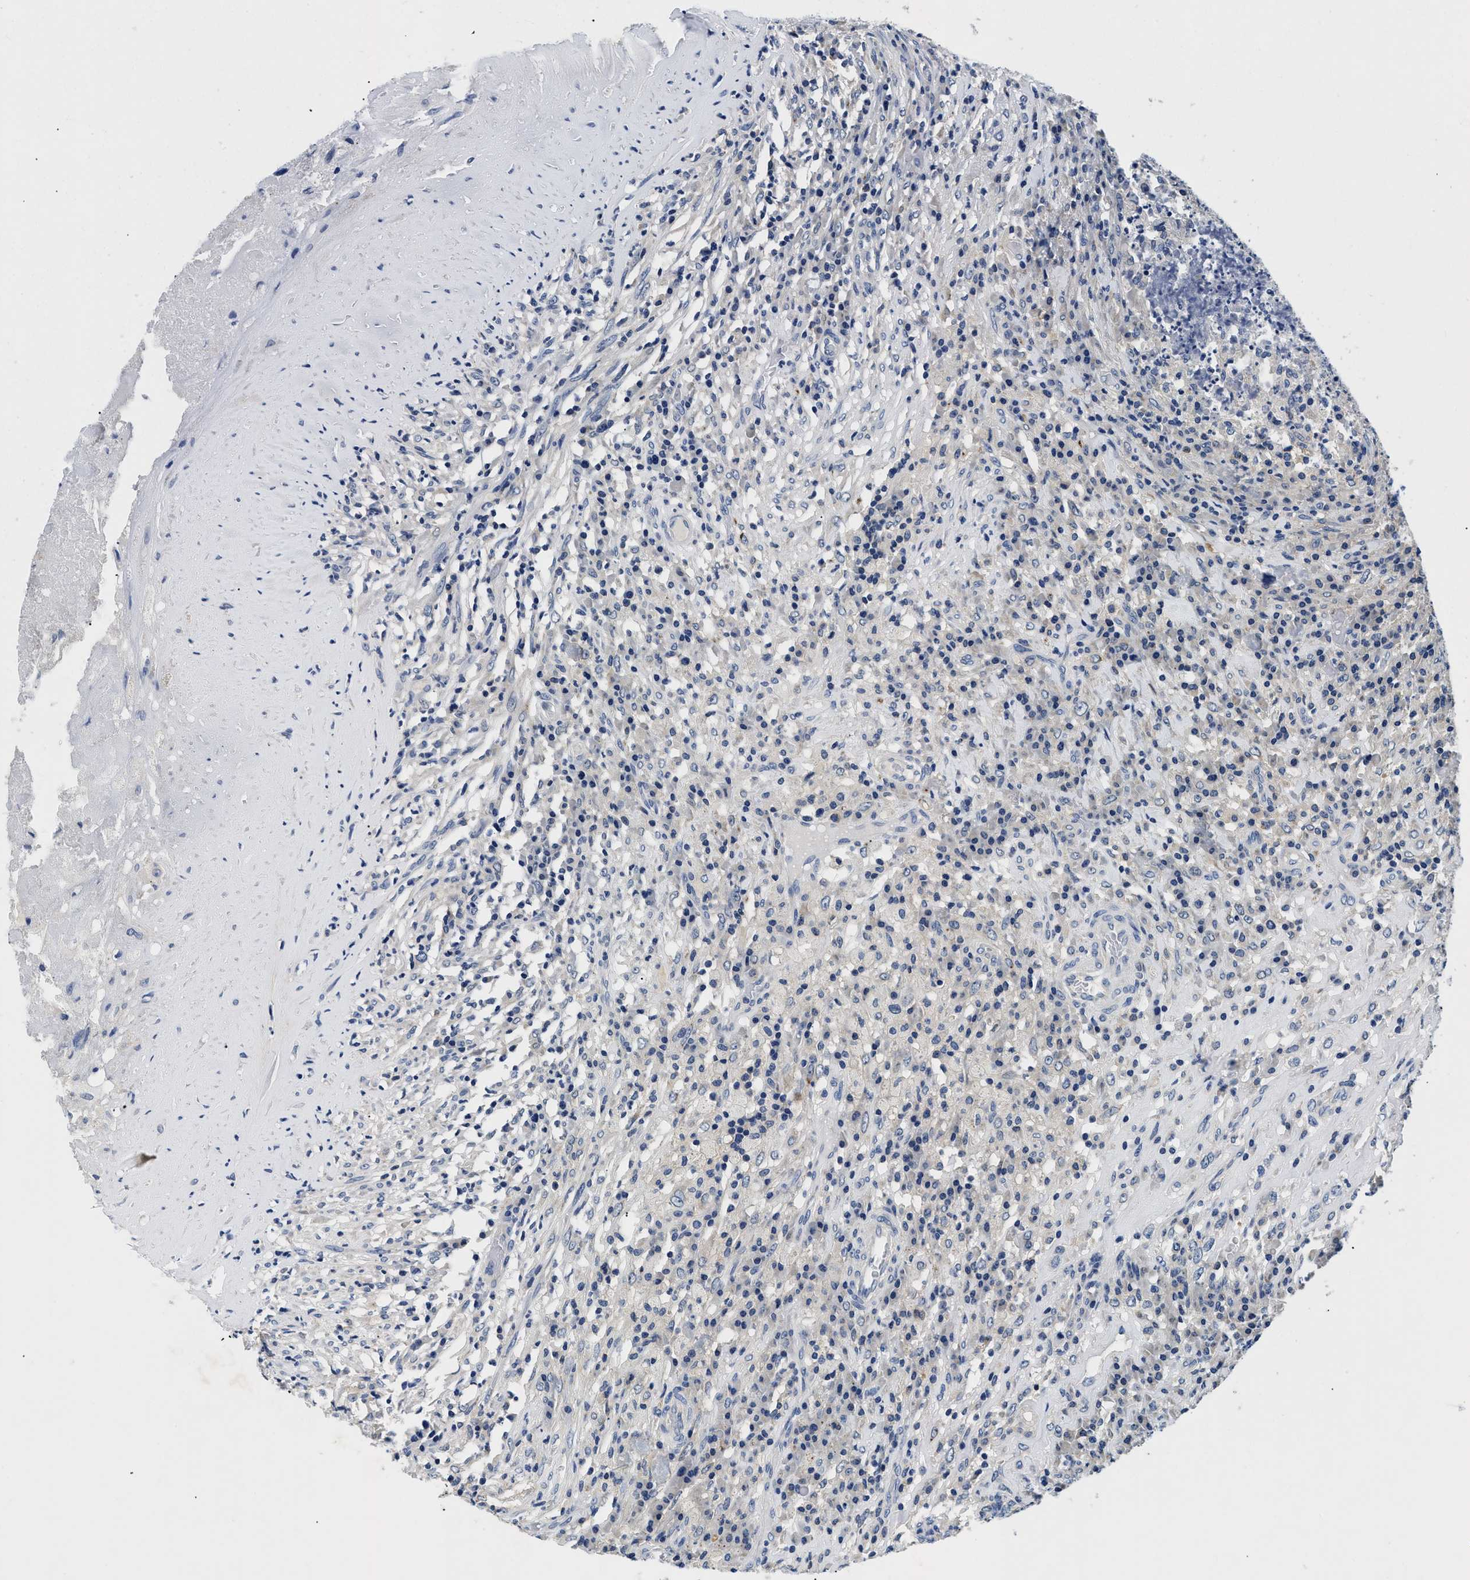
{"staining": {"intensity": "negative", "quantity": "none", "location": "none"}, "tissue": "testis cancer", "cell_type": "Tumor cells", "image_type": "cancer", "snomed": [{"axis": "morphology", "description": "Necrosis, NOS"}, {"axis": "morphology", "description": "Carcinoma, Embryonal, NOS"}, {"axis": "topography", "description": "Testis"}], "caption": "Tumor cells show no significant positivity in testis cancer. (DAB immunohistochemistry, high magnification).", "gene": "MEA1", "patient": {"sex": "male", "age": 19}}